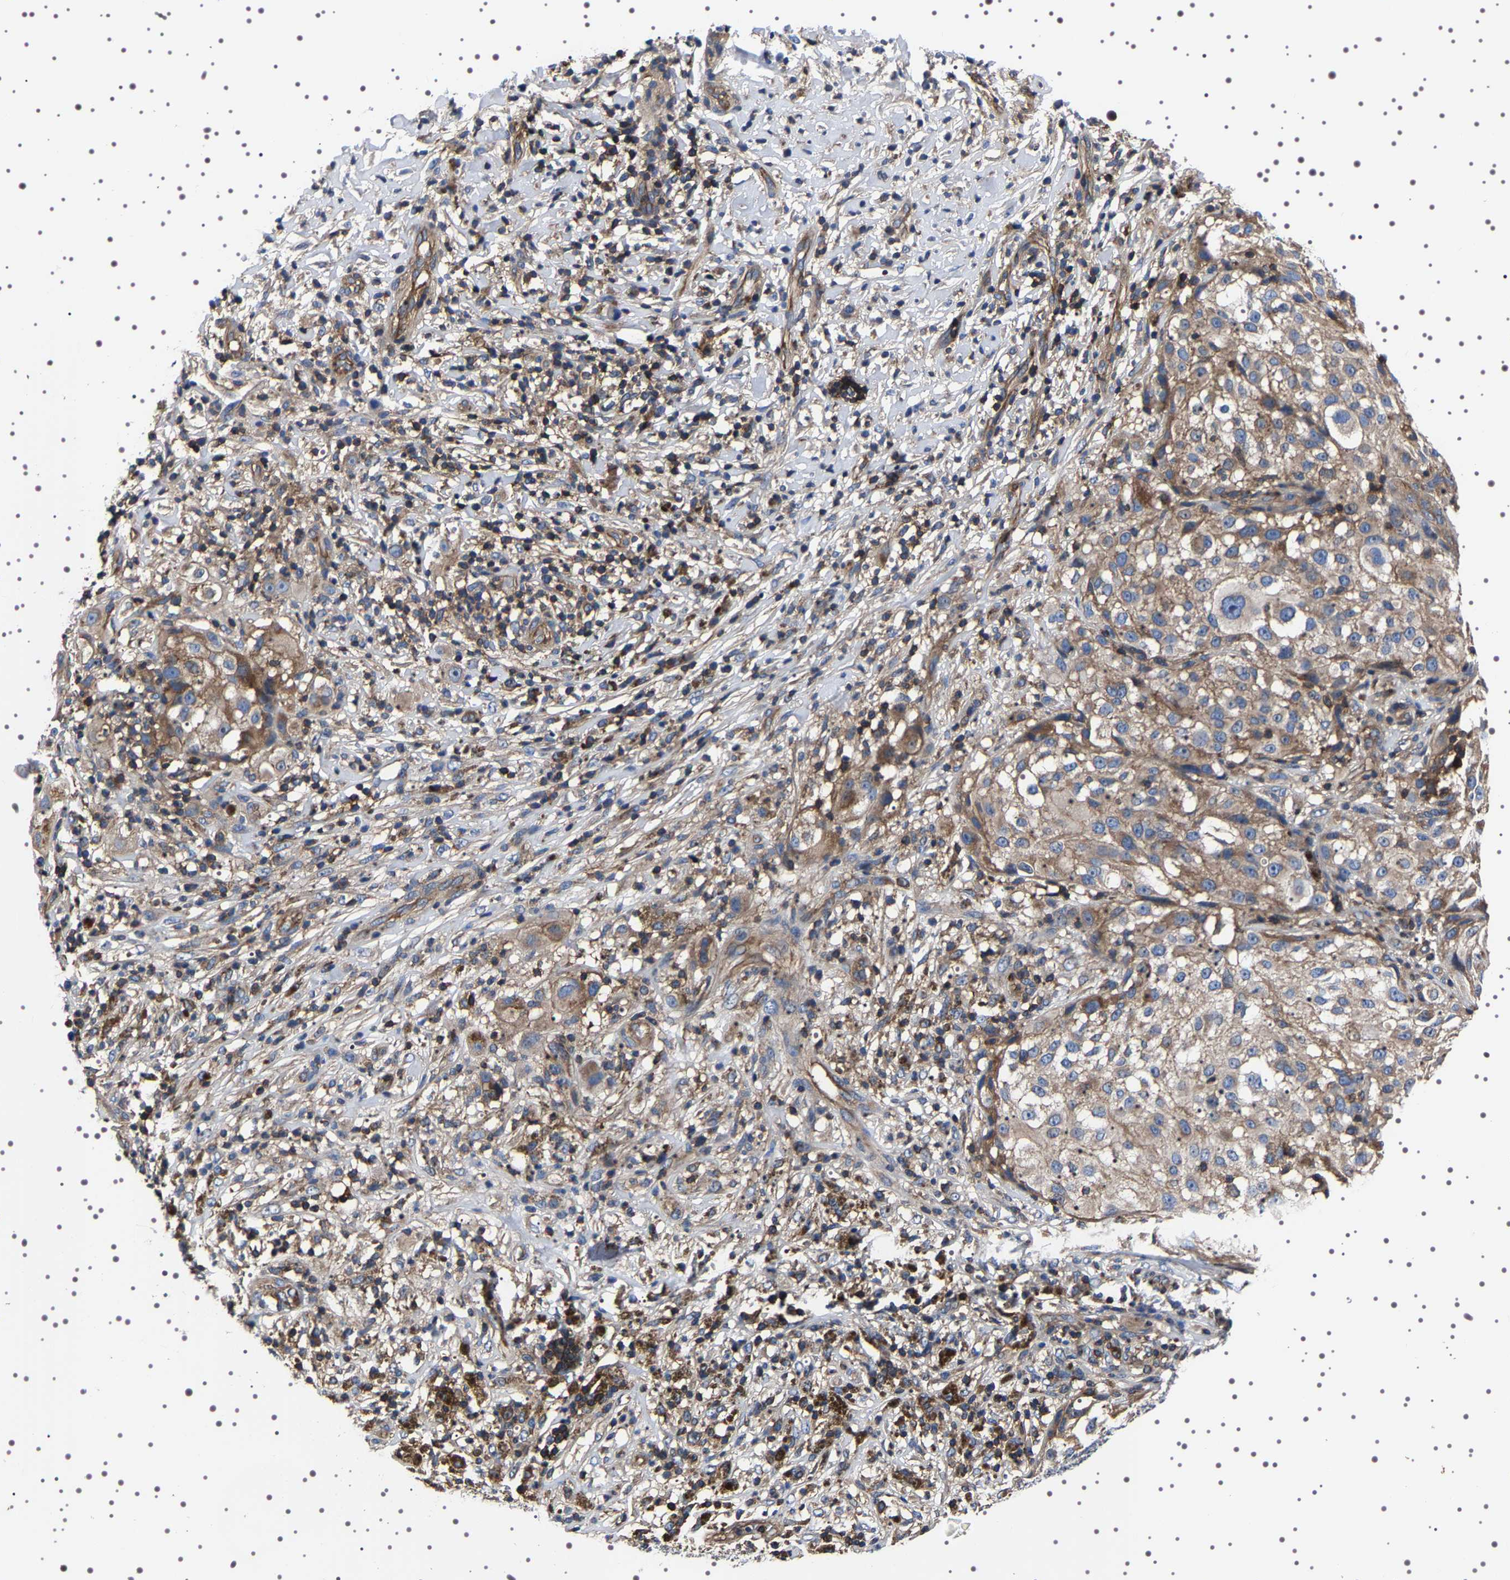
{"staining": {"intensity": "weak", "quantity": ">75%", "location": "cytoplasmic/membranous"}, "tissue": "melanoma", "cell_type": "Tumor cells", "image_type": "cancer", "snomed": [{"axis": "morphology", "description": "Necrosis, NOS"}, {"axis": "morphology", "description": "Malignant melanoma, NOS"}, {"axis": "topography", "description": "Skin"}], "caption": "Immunohistochemistry (DAB) staining of melanoma shows weak cytoplasmic/membranous protein staining in approximately >75% of tumor cells. The staining was performed using DAB to visualize the protein expression in brown, while the nuclei were stained in blue with hematoxylin (Magnification: 20x).", "gene": "WDR1", "patient": {"sex": "female", "age": 87}}